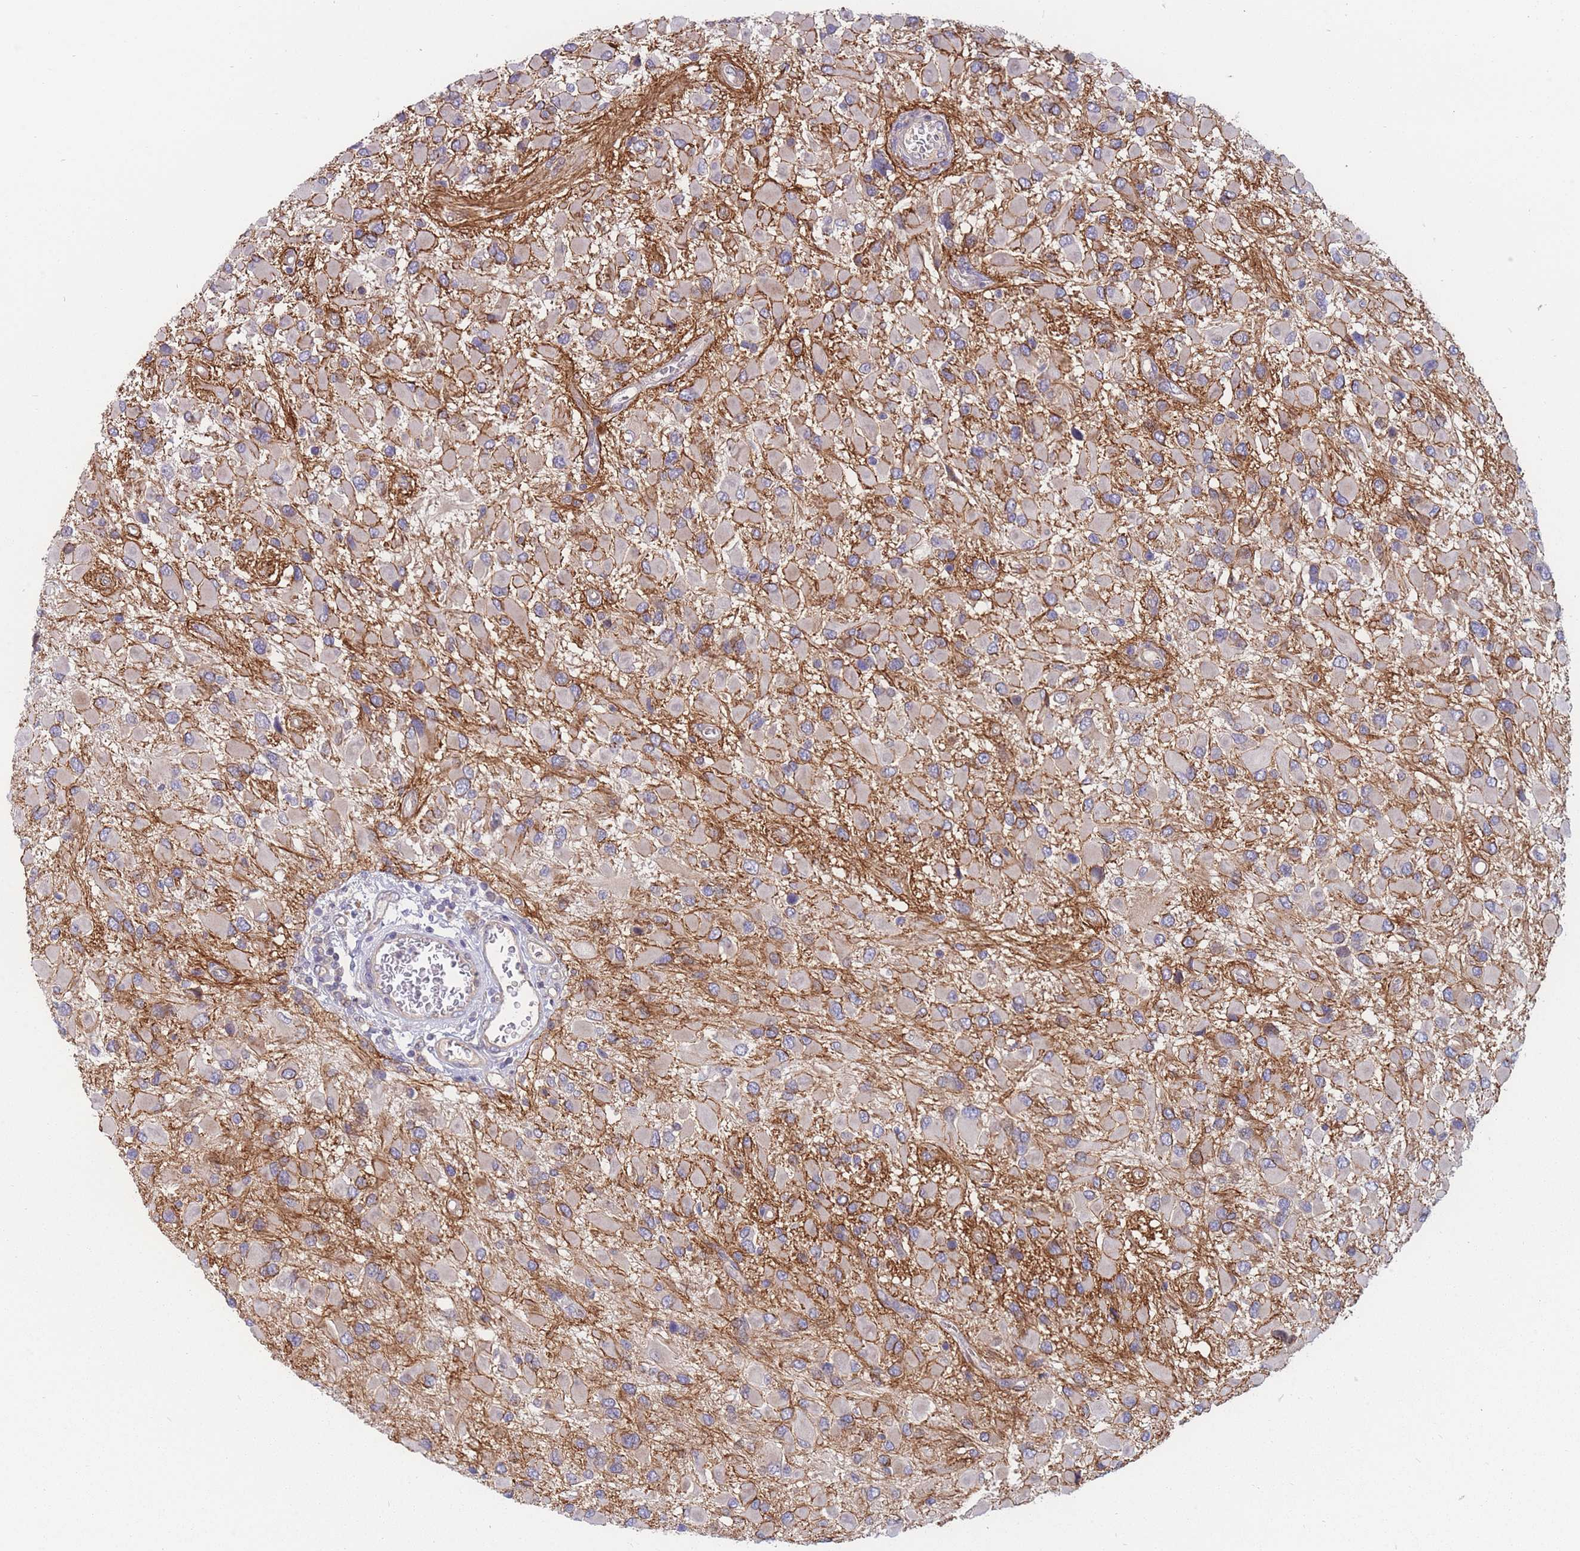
{"staining": {"intensity": "negative", "quantity": "none", "location": "none"}, "tissue": "glioma", "cell_type": "Tumor cells", "image_type": "cancer", "snomed": [{"axis": "morphology", "description": "Glioma, malignant, High grade"}, {"axis": "topography", "description": "Brain"}], "caption": "Human malignant glioma (high-grade) stained for a protein using IHC exhibits no expression in tumor cells.", "gene": "TMEM131L", "patient": {"sex": "male", "age": 53}}